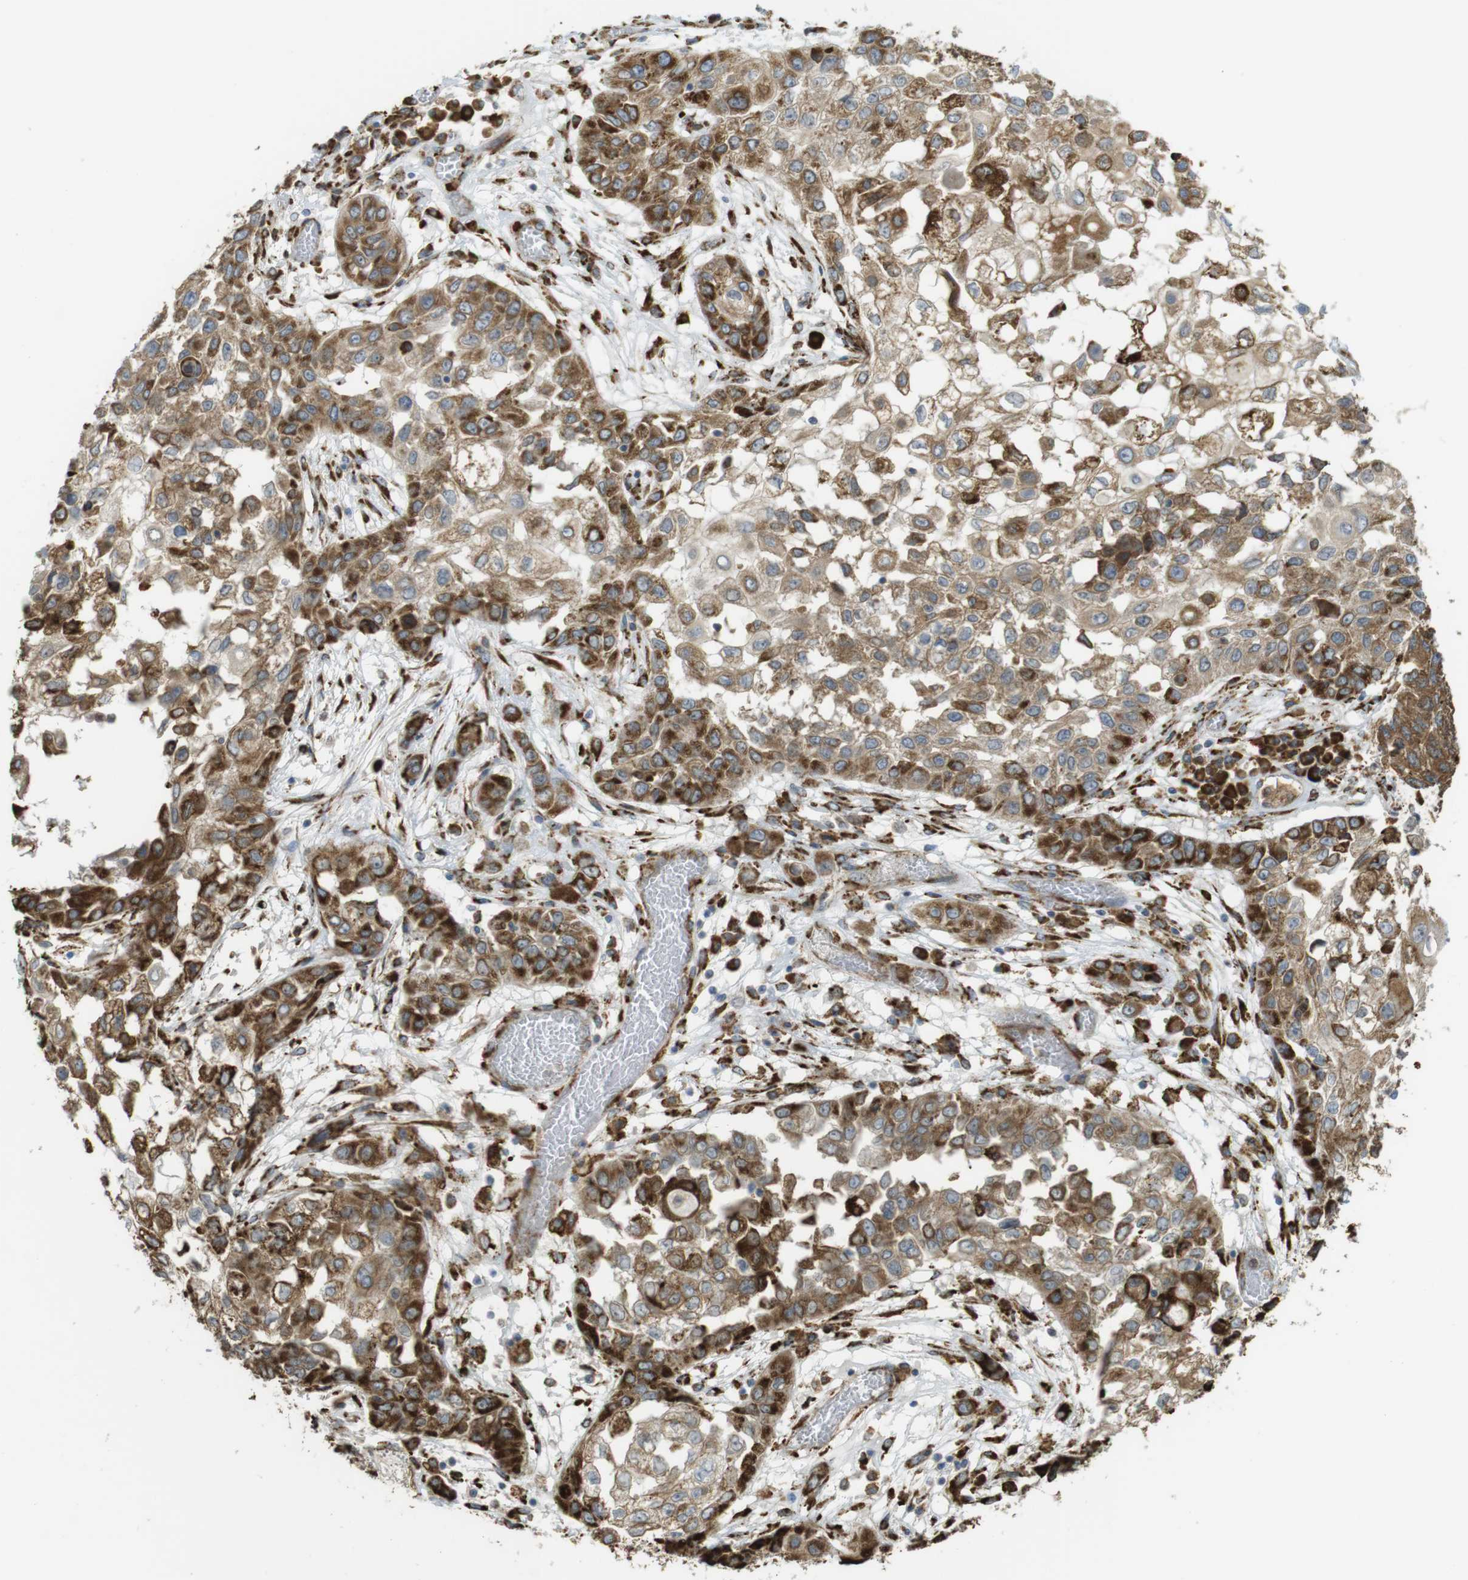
{"staining": {"intensity": "moderate", "quantity": ">75%", "location": "cytoplasmic/membranous"}, "tissue": "lung cancer", "cell_type": "Tumor cells", "image_type": "cancer", "snomed": [{"axis": "morphology", "description": "Squamous cell carcinoma, NOS"}, {"axis": "topography", "description": "Lung"}], "caption": "Immunohistochemistry (DAB (3,3'-diaminobenzidine)) staining of human lung cancer reveals moderate cytoplasmic/membranous protein expression in approximately >75% of tumor cells.", "gene": "MBOAT2", "patient": {"sex": "male", "age": 71}}